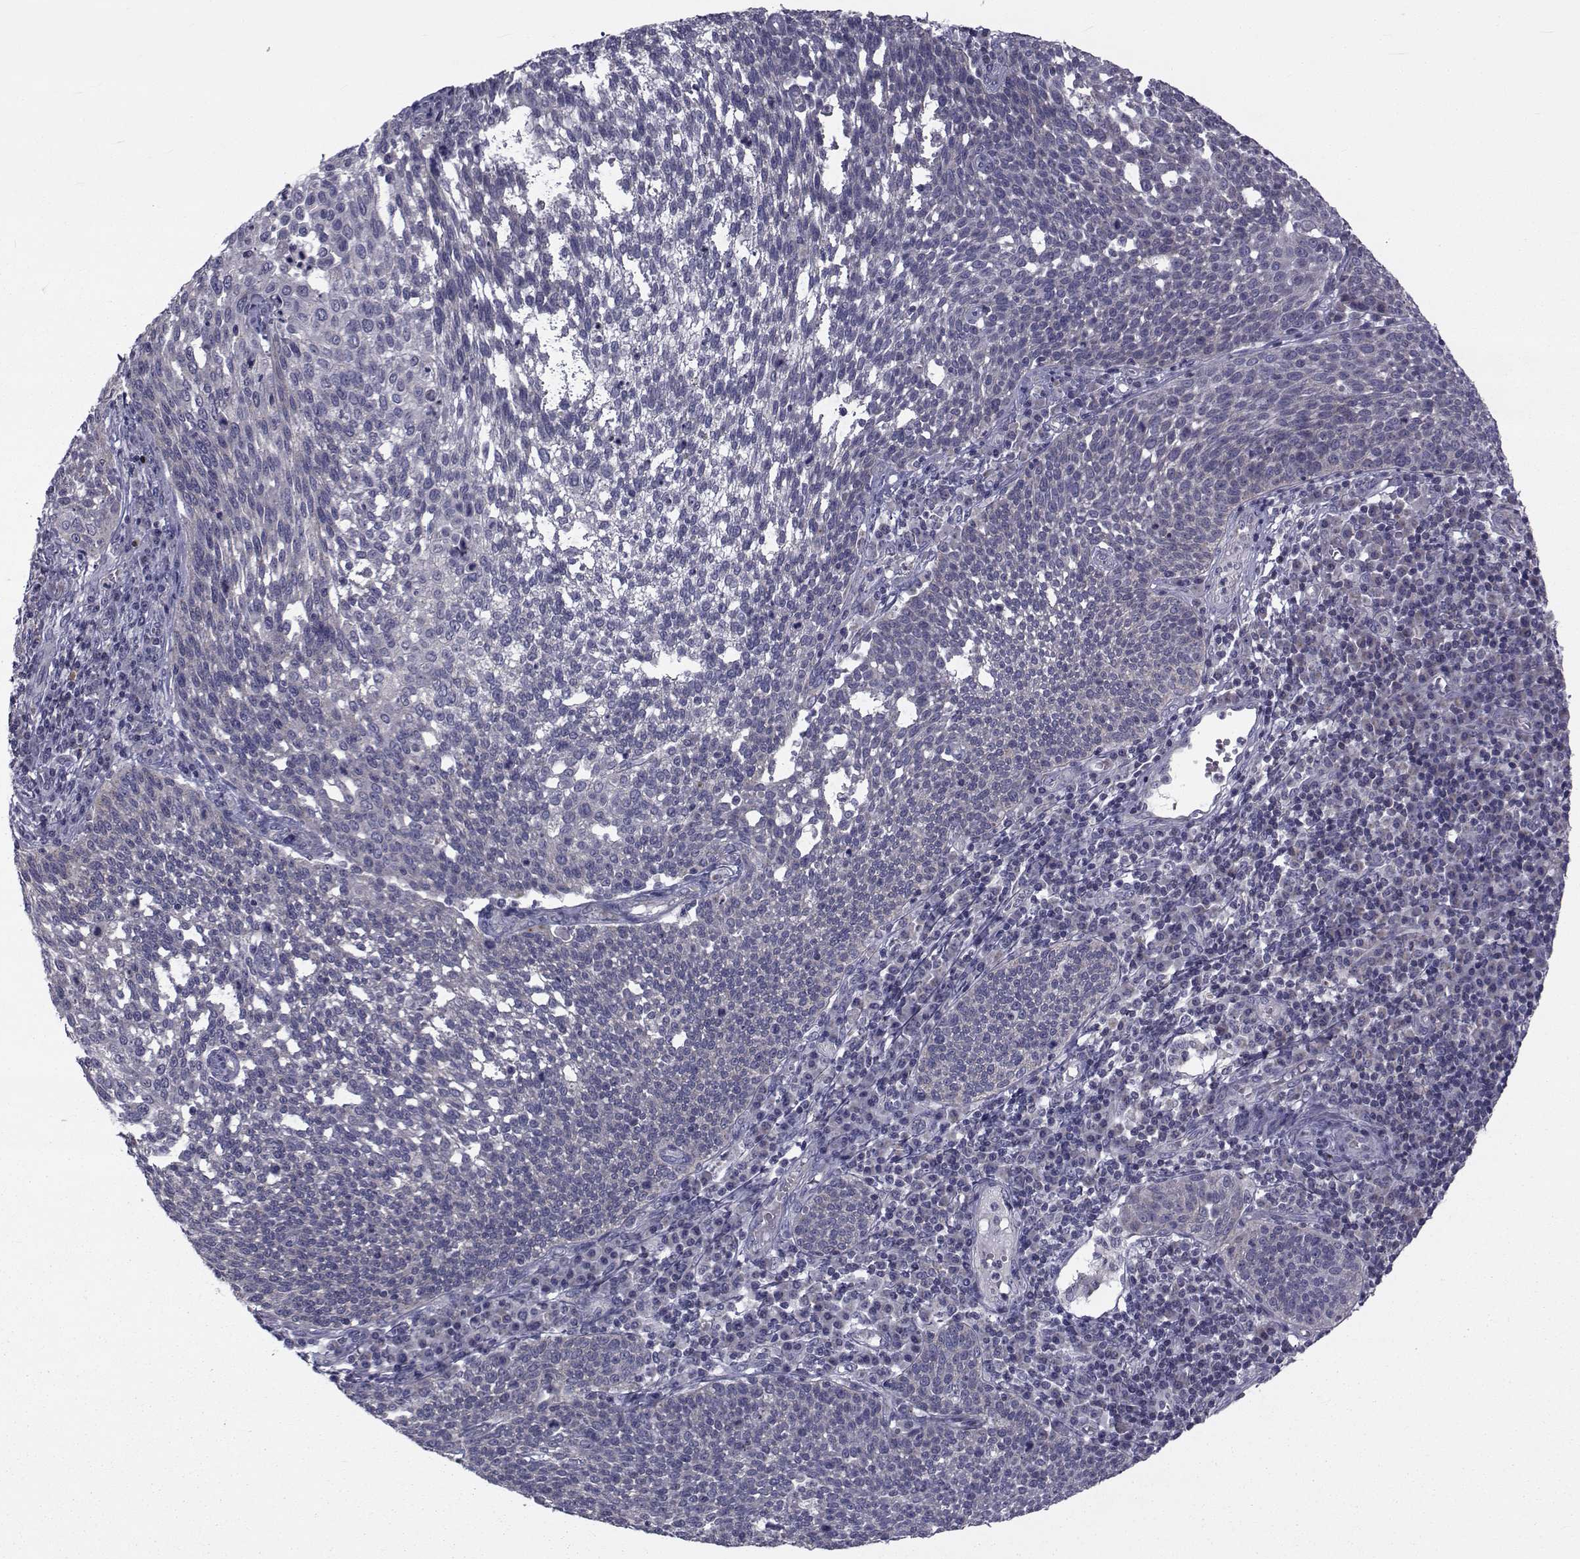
{"staining": {"intensity": "negative", "quantity": "none", "location": "none"}, "tissue": "cervical cancer", "cell_type": "Tumor cells", "image_type": "cancer", "snomed": [{"axis": "morphology", "description": "Squamous cell carcinoma, NOS"}, {"axis": "topography", "description": "Cervix"}], "caption": "Human squamous cell carcinoma (cervical) stained for a protein using immunohistochemistry (IHC) displays no staining in tumor cells.", "gene": "ANGPT1", "patient": {"sex": "female", "age": 34}}